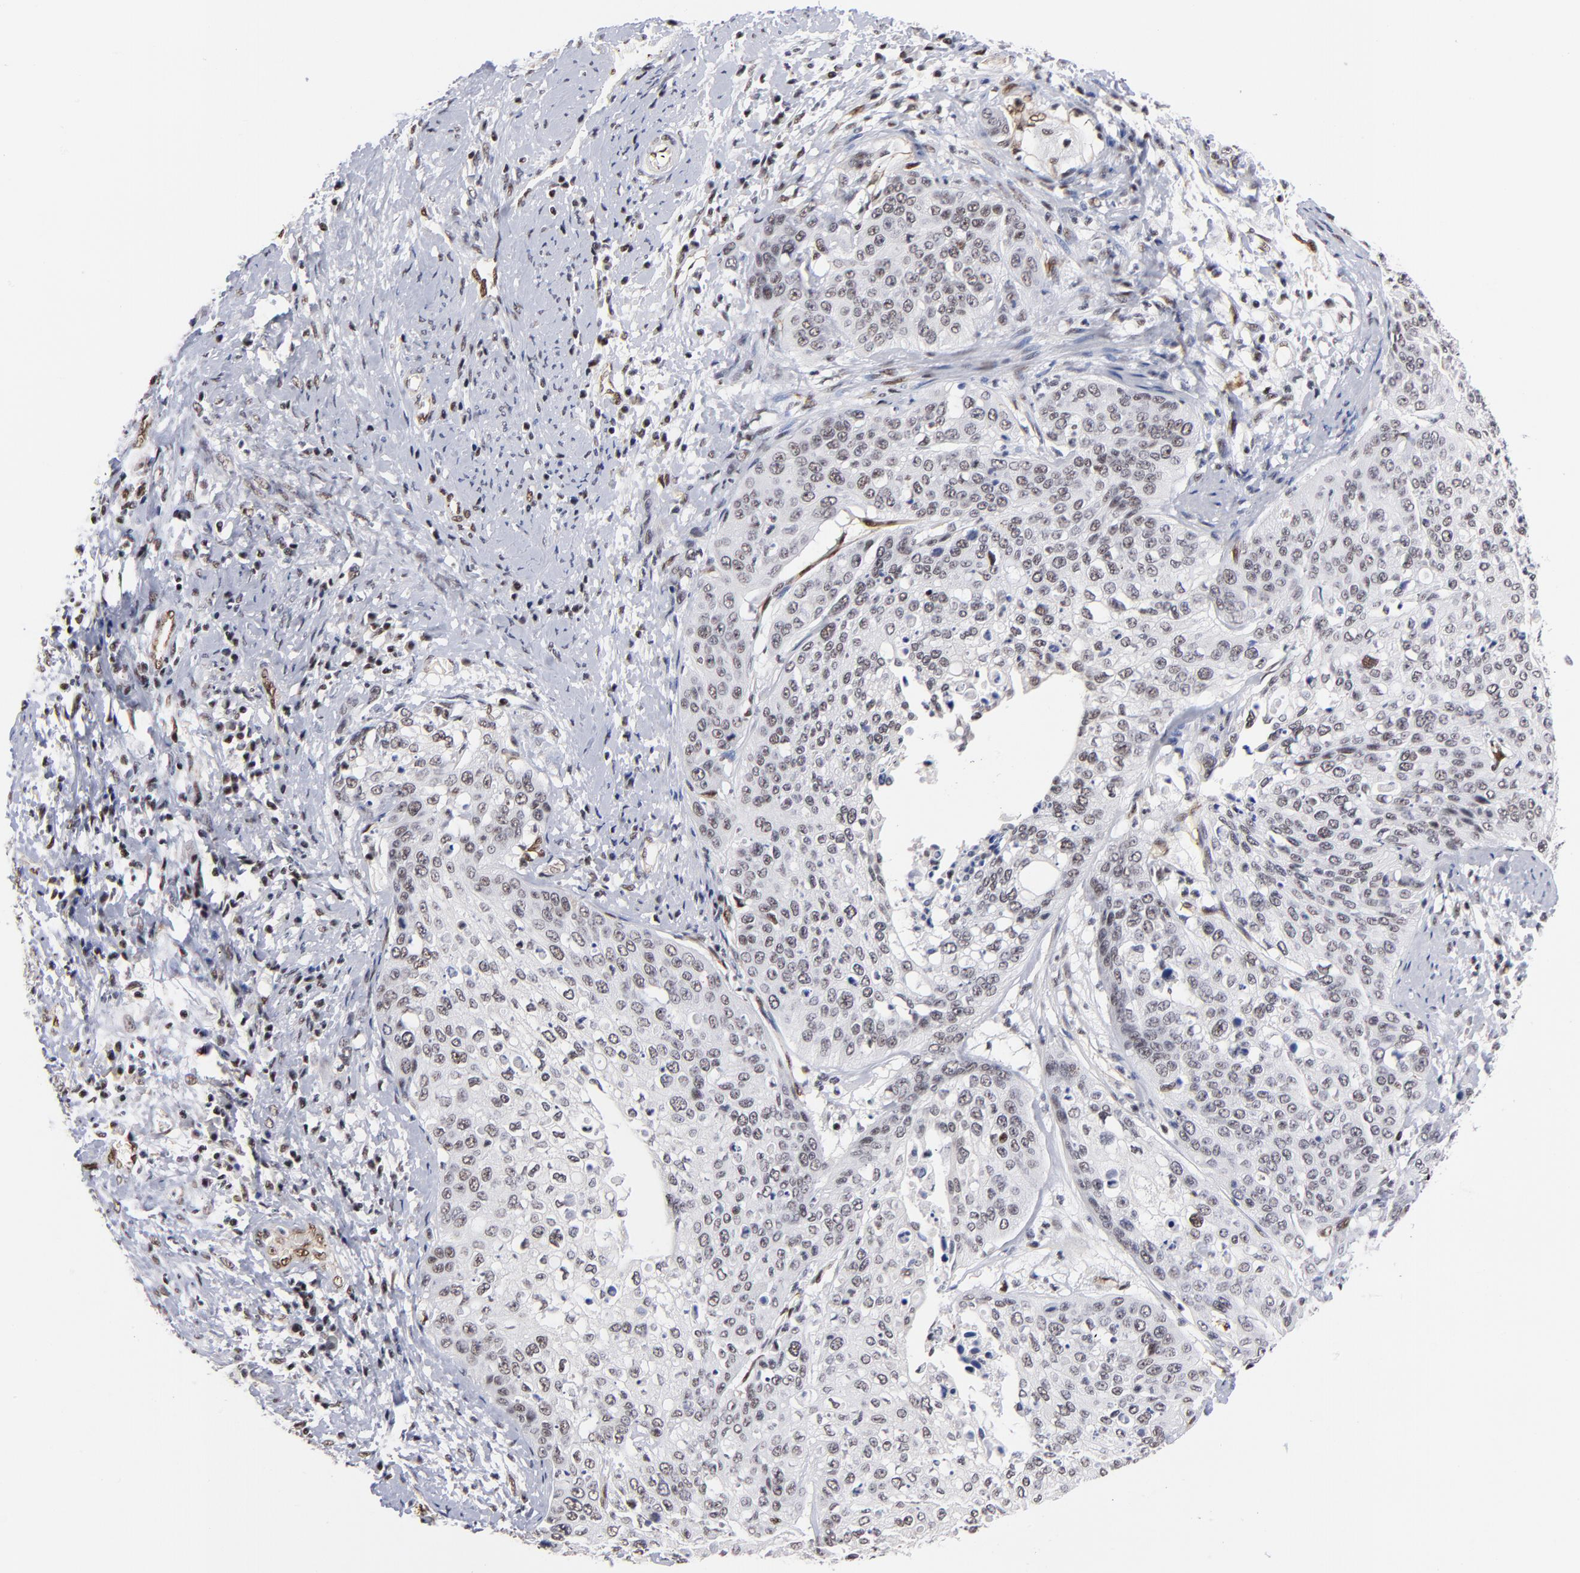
{"staining": {"intensity": "weak", "quantity": "25%-75%", "location": "nuclear"}, "tissue": "cervical cancer", "cell_type": "Tumor cells", "image_type": "cancer", "snomed": [{"axis": "morphology", "description": "Squamous cell carcinoma, NOS"}, {"axis": "topography", "description": "Cervix"}], "caption": "IHC (DAB) staining of human cervical squamous cell carcinoma exhibits weak nuclear protein expression in approximately 25%-75% of tumor cells. (IHC, brightfield microscopy, high magnification).", "gene": "GABPA", "patient": {"sex": "female", "age": 41}}